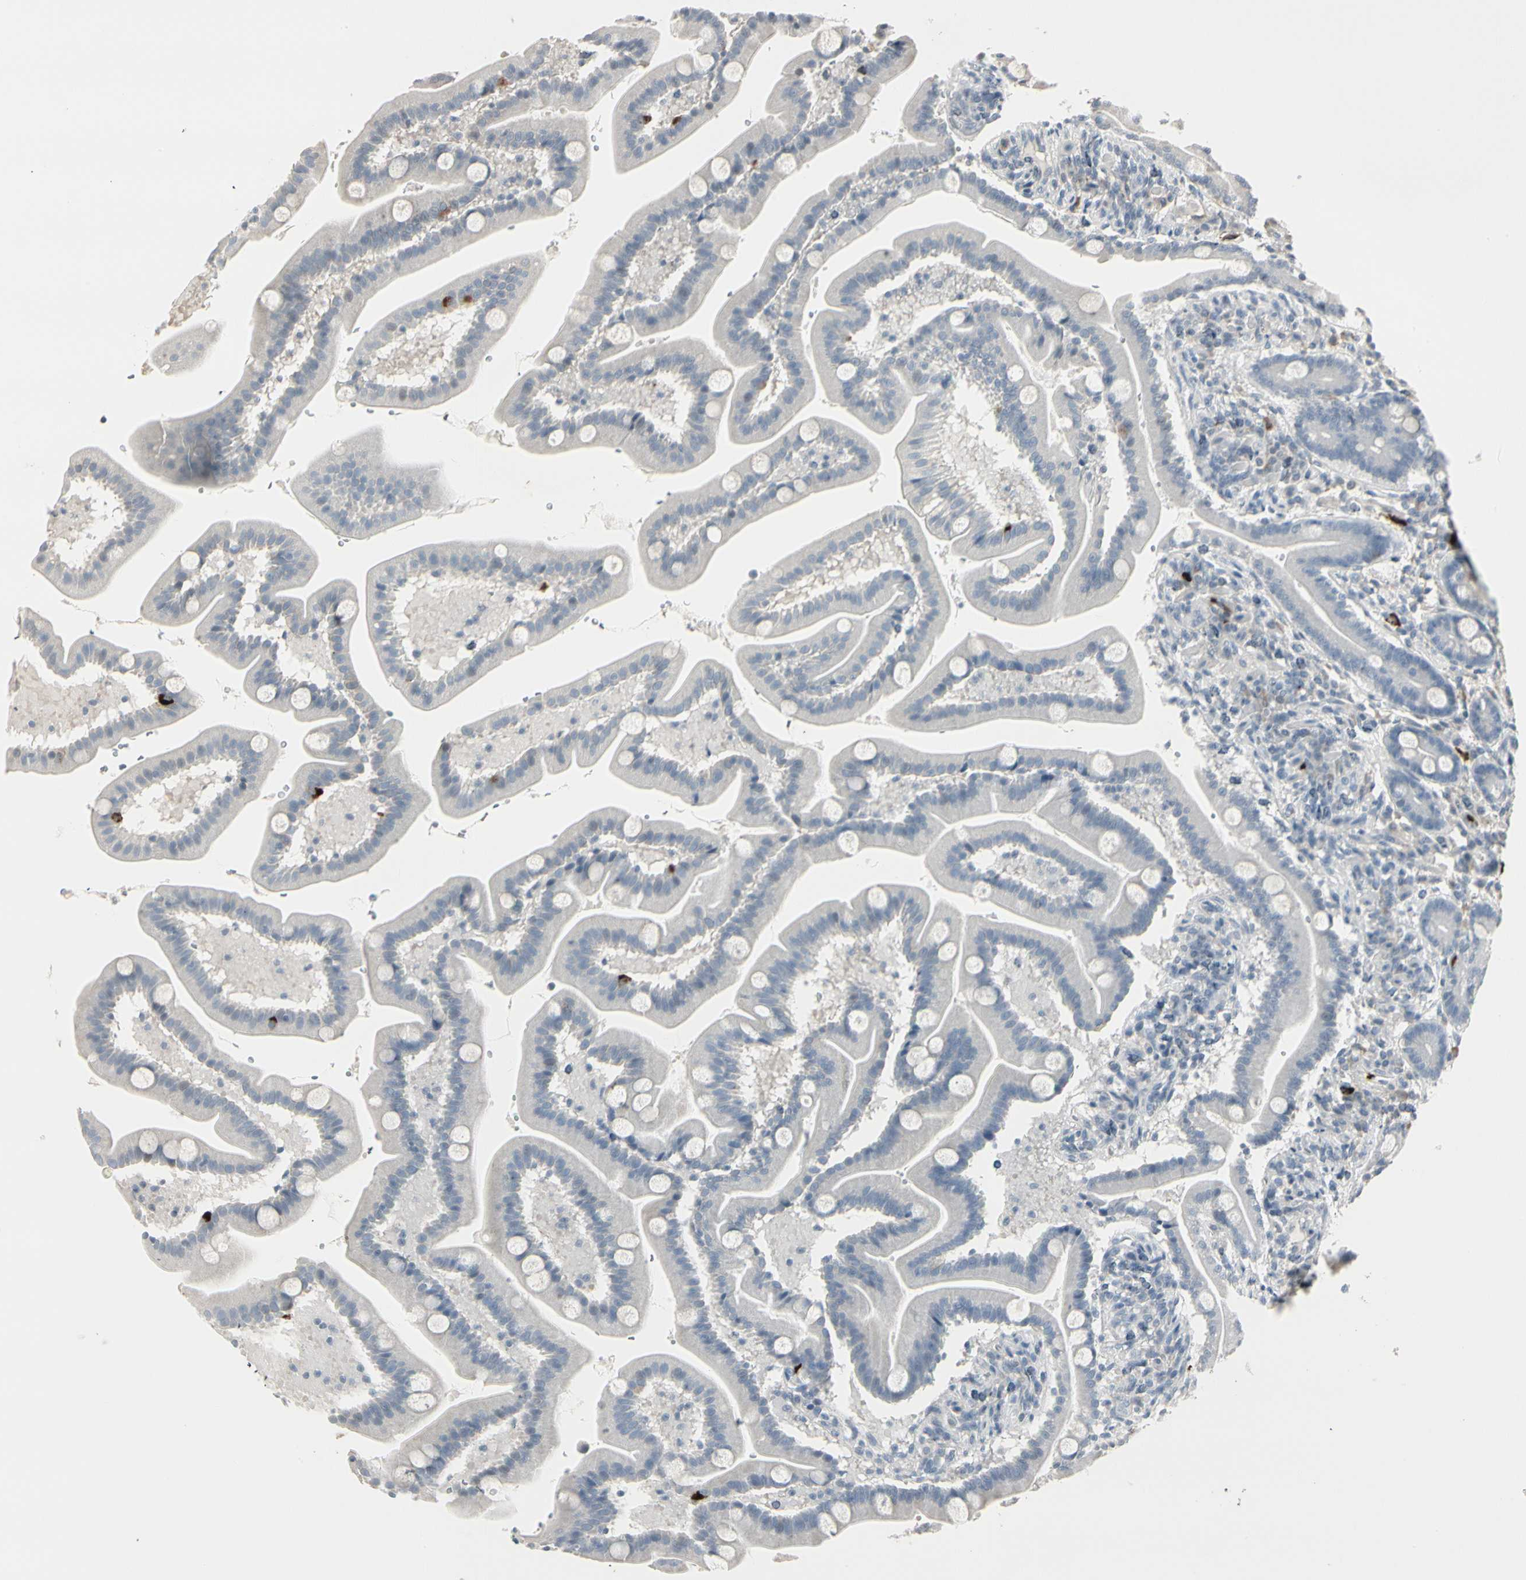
{"staining": {"intensity": "strong", "quantity": "<25%", "location": "cytoplasmic/membranous"}, "tissue": "duodenum", "cell_type": "Glandular cells", "image_type": "normal", "snomed": [{"axis": "morphology", "description": "Normal tissue, NOS"}, {"axis": "topography", "description": "Duodenum"}], "caption": "Protein analysis of benign duodenum shows strong cytoplasmic/membranous expression in approximately <25% of glandular cells.", "gene": "DMPK", "patient": {"sex": "male", "age": 54}}